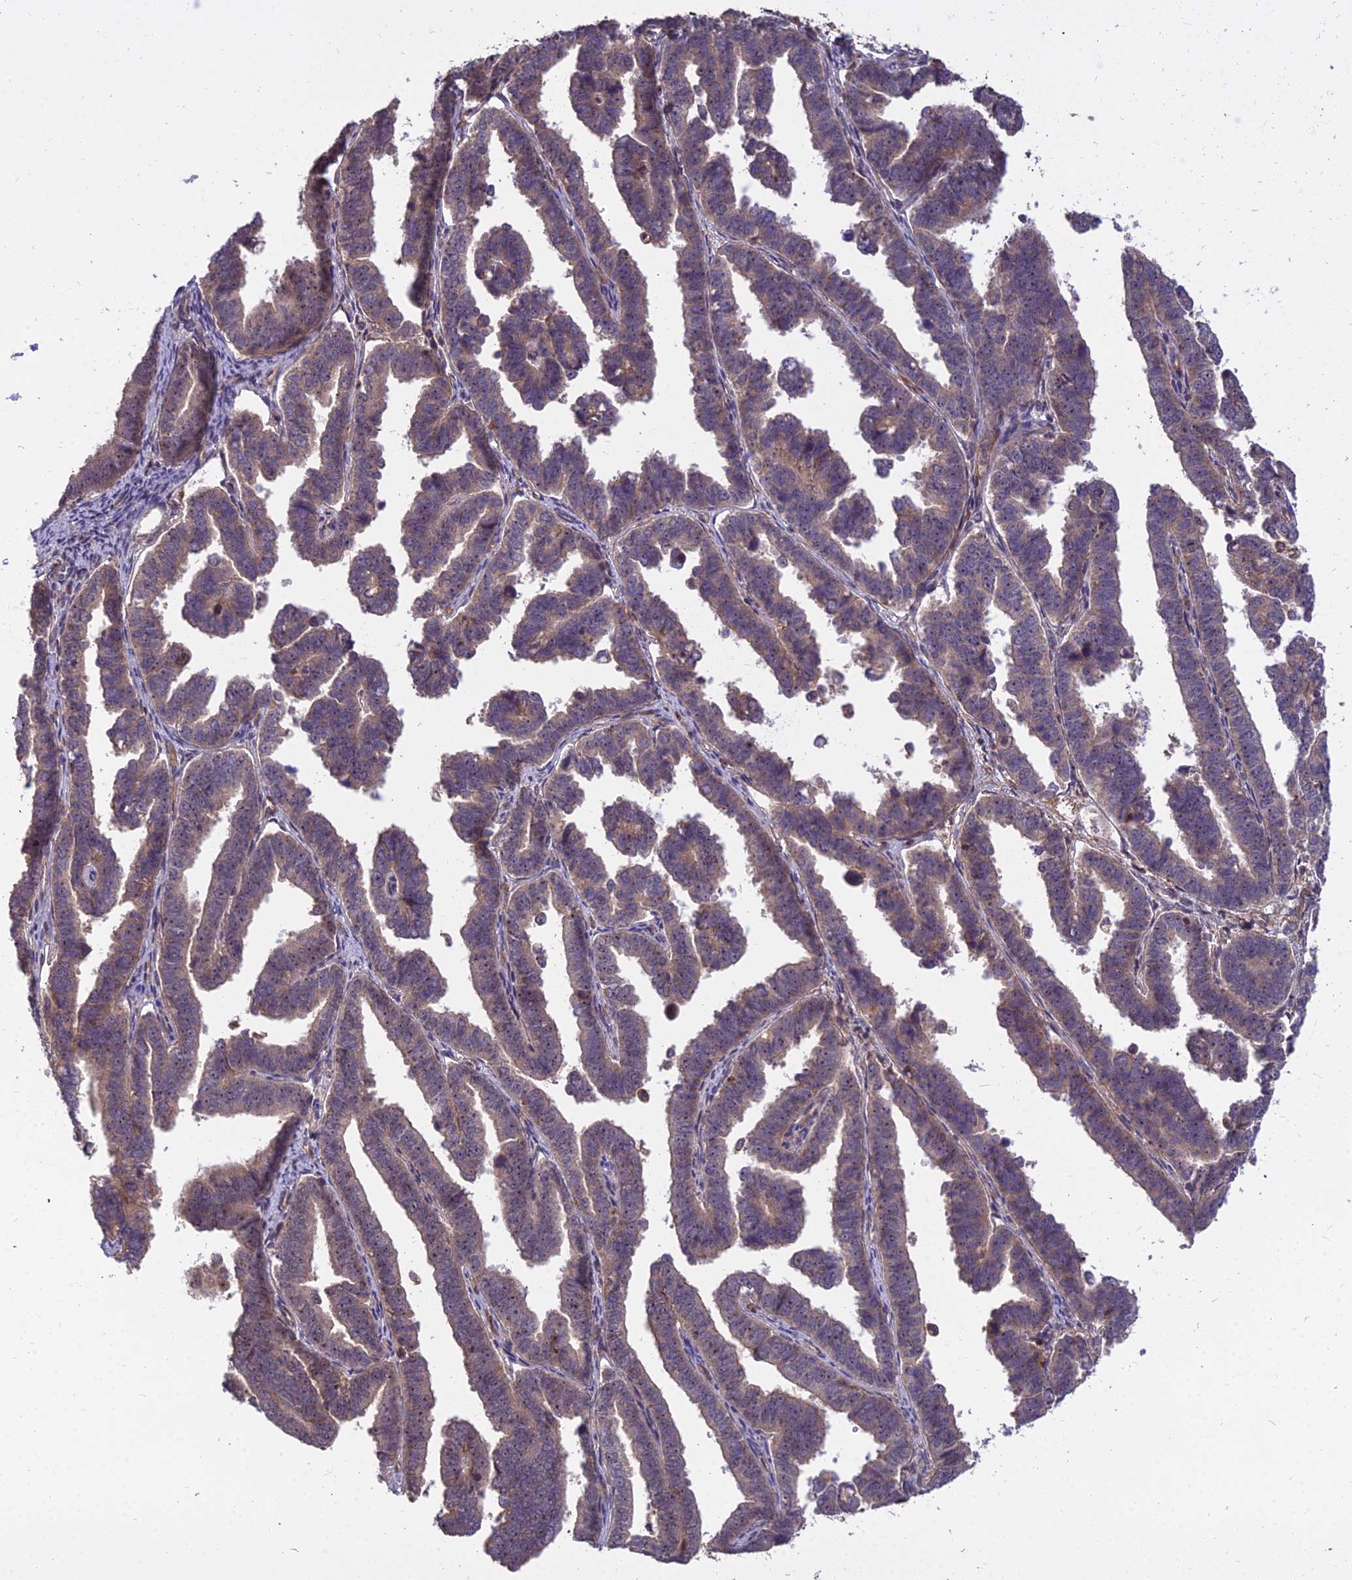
{"staining": {"intensity": "weak", "quantity": ">75%", "location": "cytoplasmic/membranous"}, "tissue": "endometrial cancer", "cell_type": "Tumor cells", "image_type": "cancer", "snomed": [{"axis": "morphology", "description": "Adenocarcinoma, NOS"}, {"axis": "topography", "description": "Endometrium"}], "caption": "Weak cytoplasmic/membranous staining for a protein is identified in about >75% of tumor cells of endometrial cancer using IHC.", "gene": "TCEA3", "patient": {"sex": "female", "age": 75}}